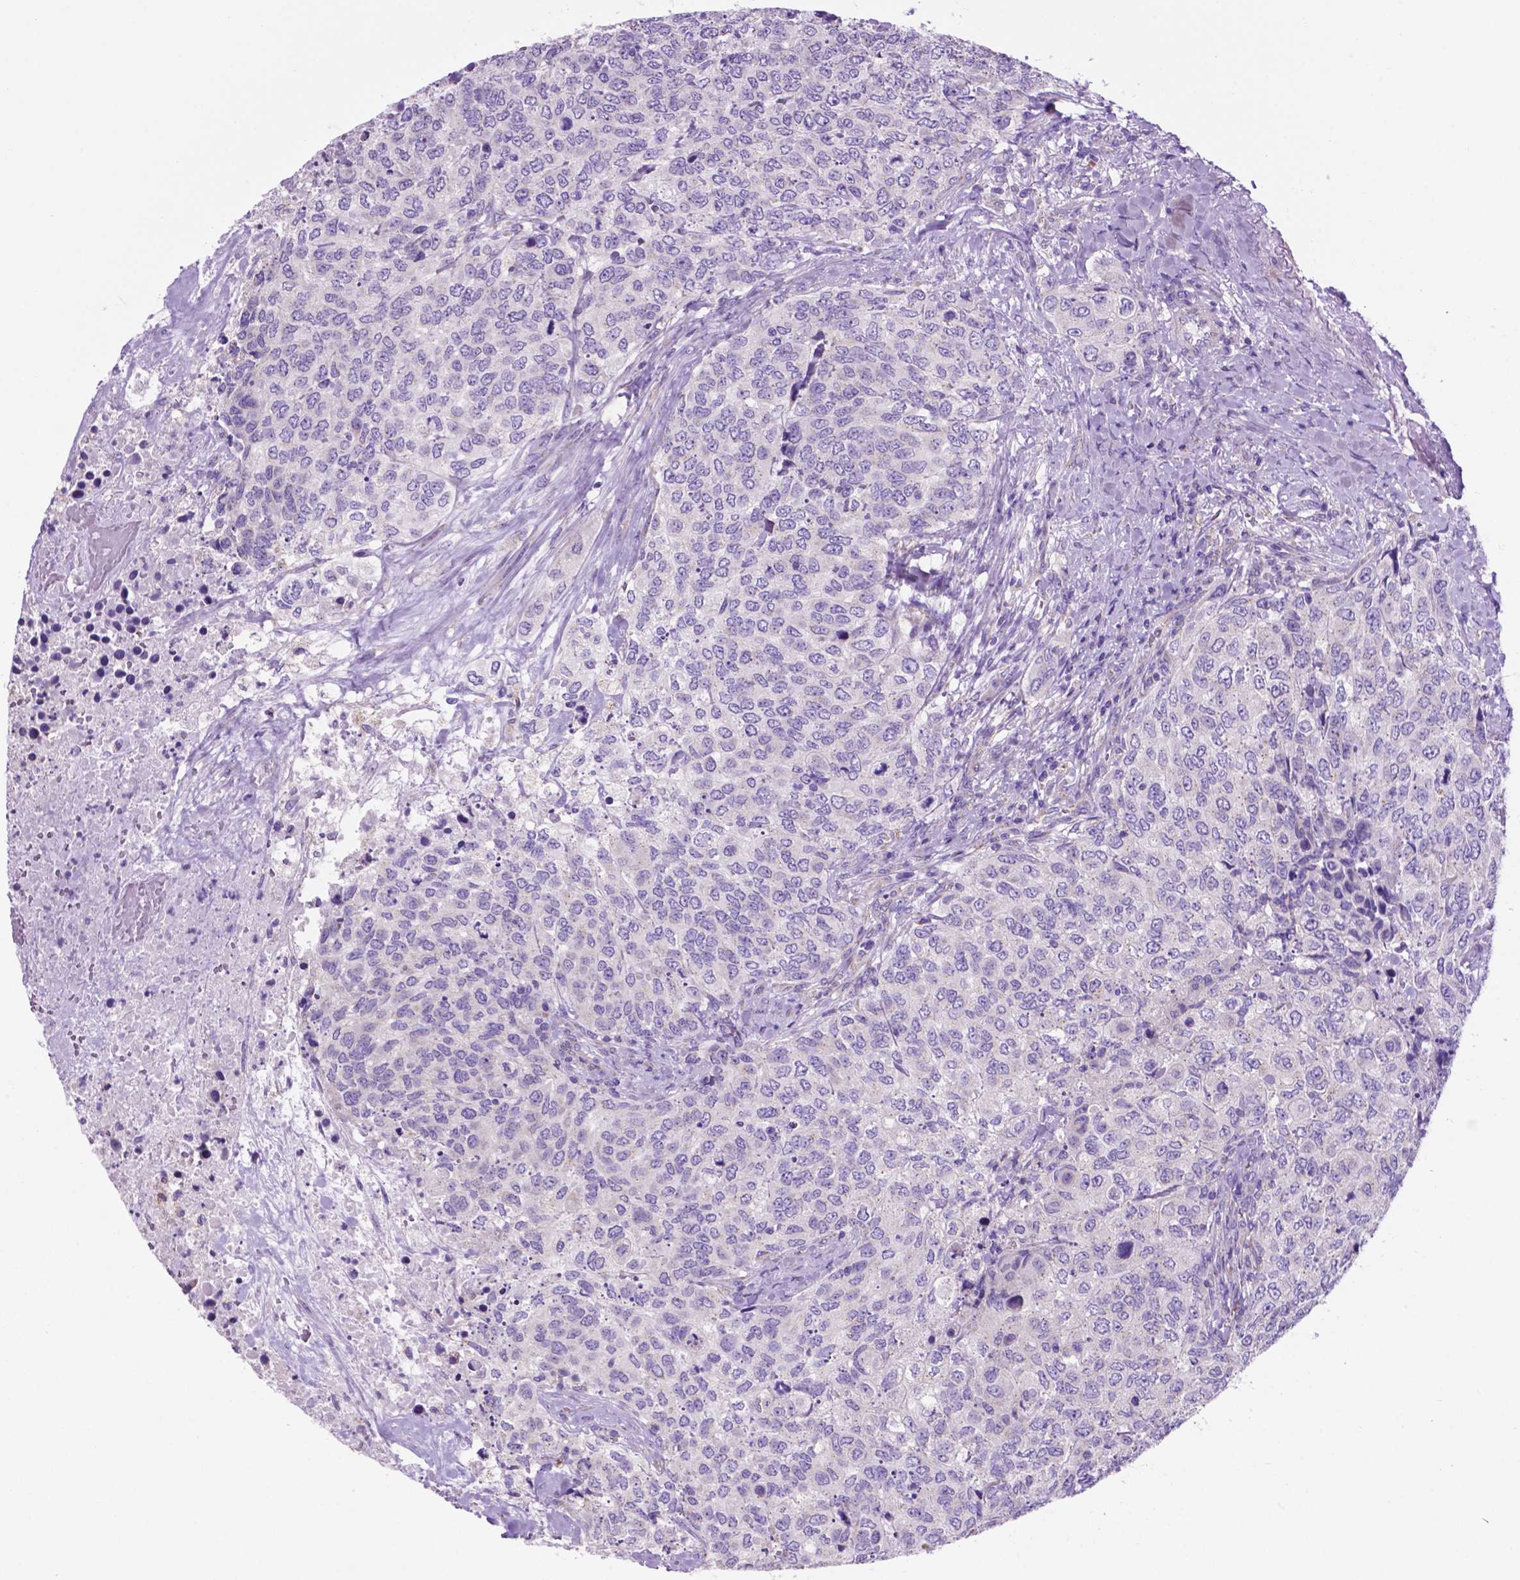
{"staining": {"intensity": "negative", "quantity": "none", "location": "none"}, "tissue": "urothelial cancer", "cell_type": "Tumor cells", "image_type": "cancer", "snomed": [{"axis": "morphology", "description": "Urothelial carcinoma, High grade"}, {"axis": "topography", "description": "Urinary bladder"}], "caption": "The photomicrograph shows no staining of tumor cells in urothelial carcinoma (high-grade).", "gene": "TMEM121B", "patient": {"sex": "female", "age": 78}}